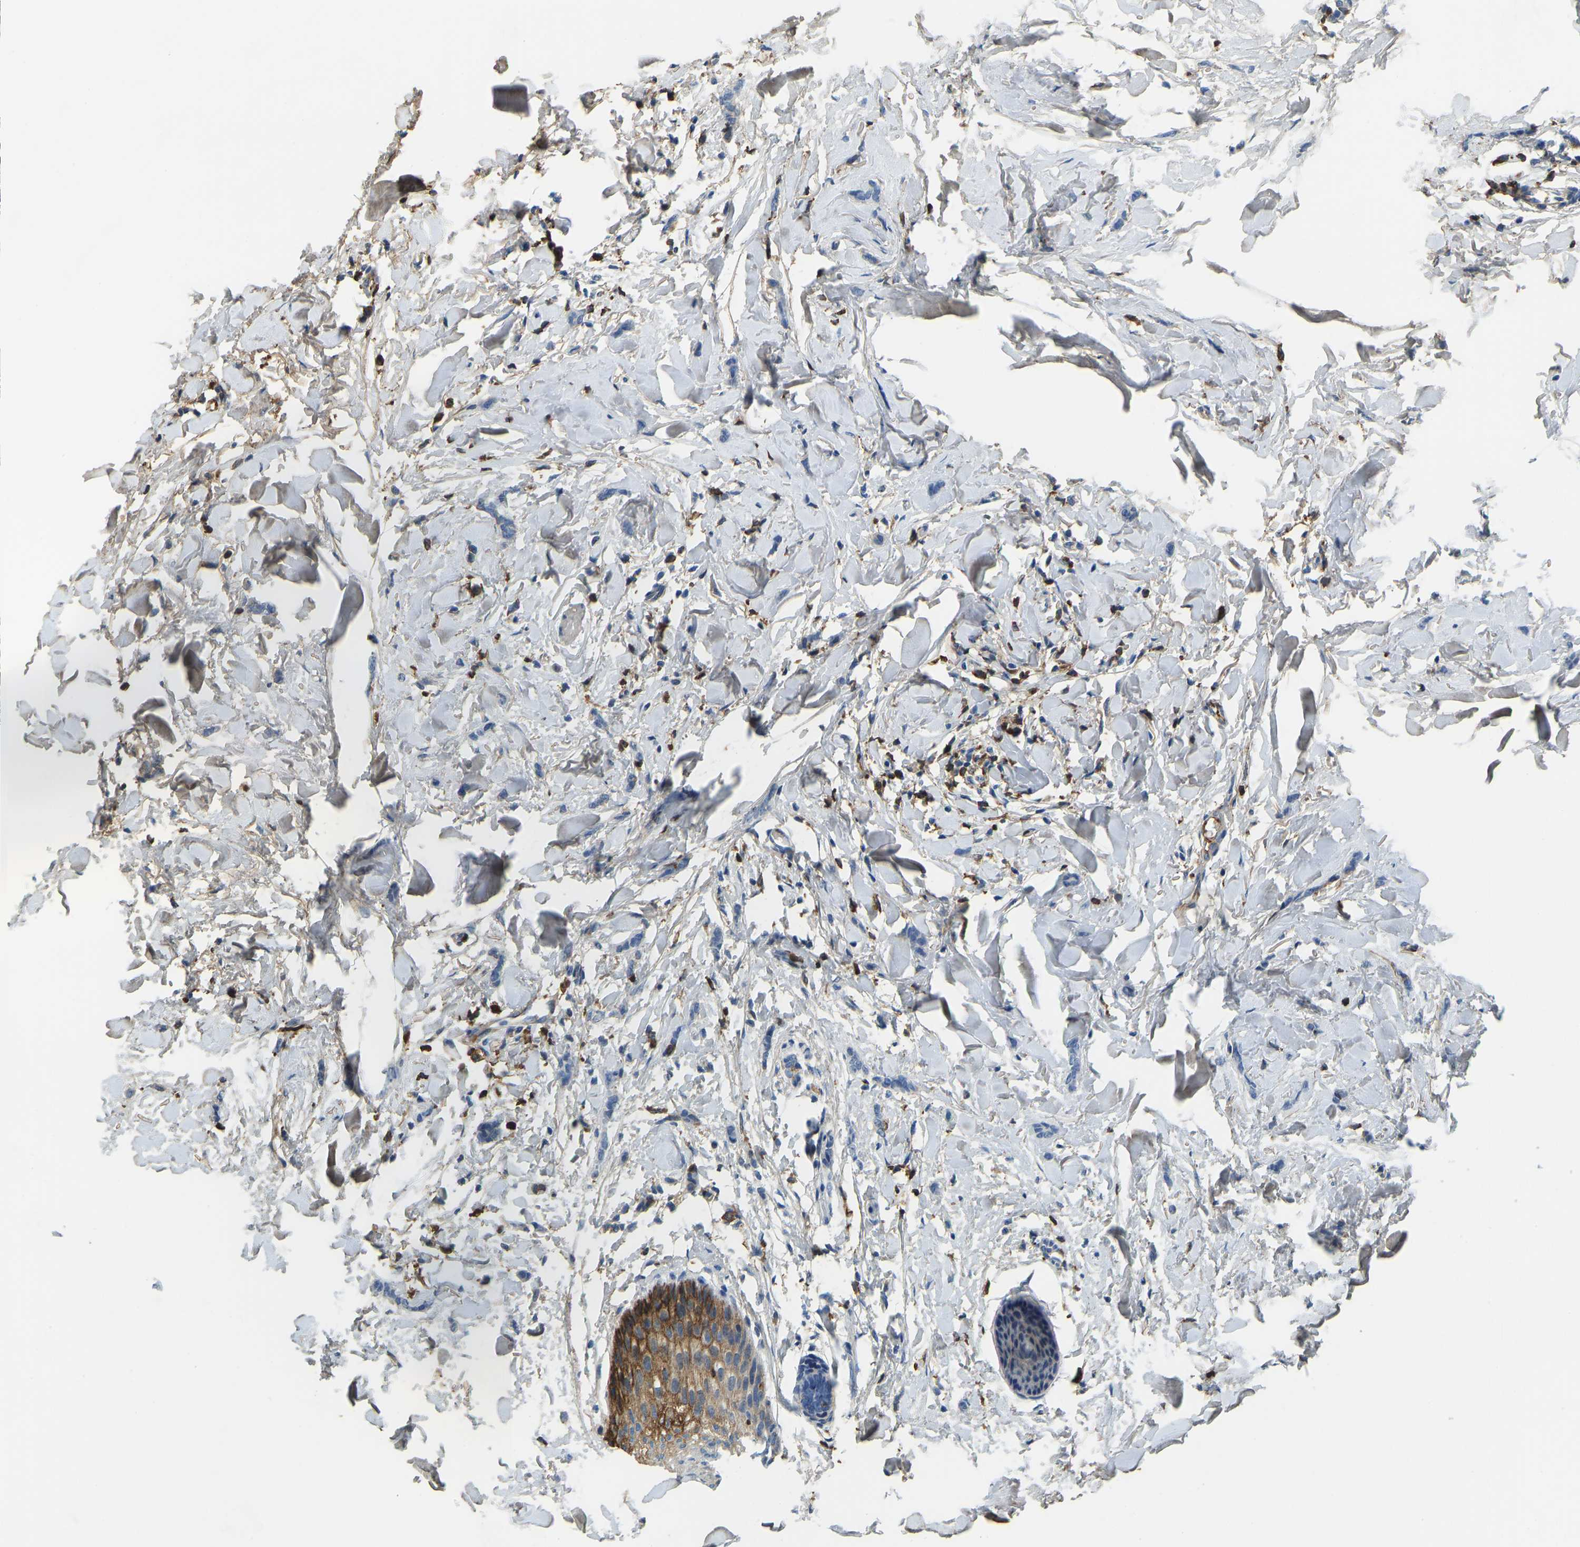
{"staining": {"intensity": "negative", "quantity": "none", "location": "none"}, "tissue": "breast cancer", "cell_type": "Tumor cells", "image_type": "cancer", "snomed": [{"axis": "morphology", "description": "Lobular carcinoma"}, {"axis": "topography", "description": "Skin"}, {"axis": "topography", "description": "Breast"}], "caption": "An image of human breast cancer is negative for staining in tumor cells. (Immunohistochemistry, brightfield microscopy, high magnification).", "gene": "THBS4", "patient": {"sex": "female", "age": 46}}